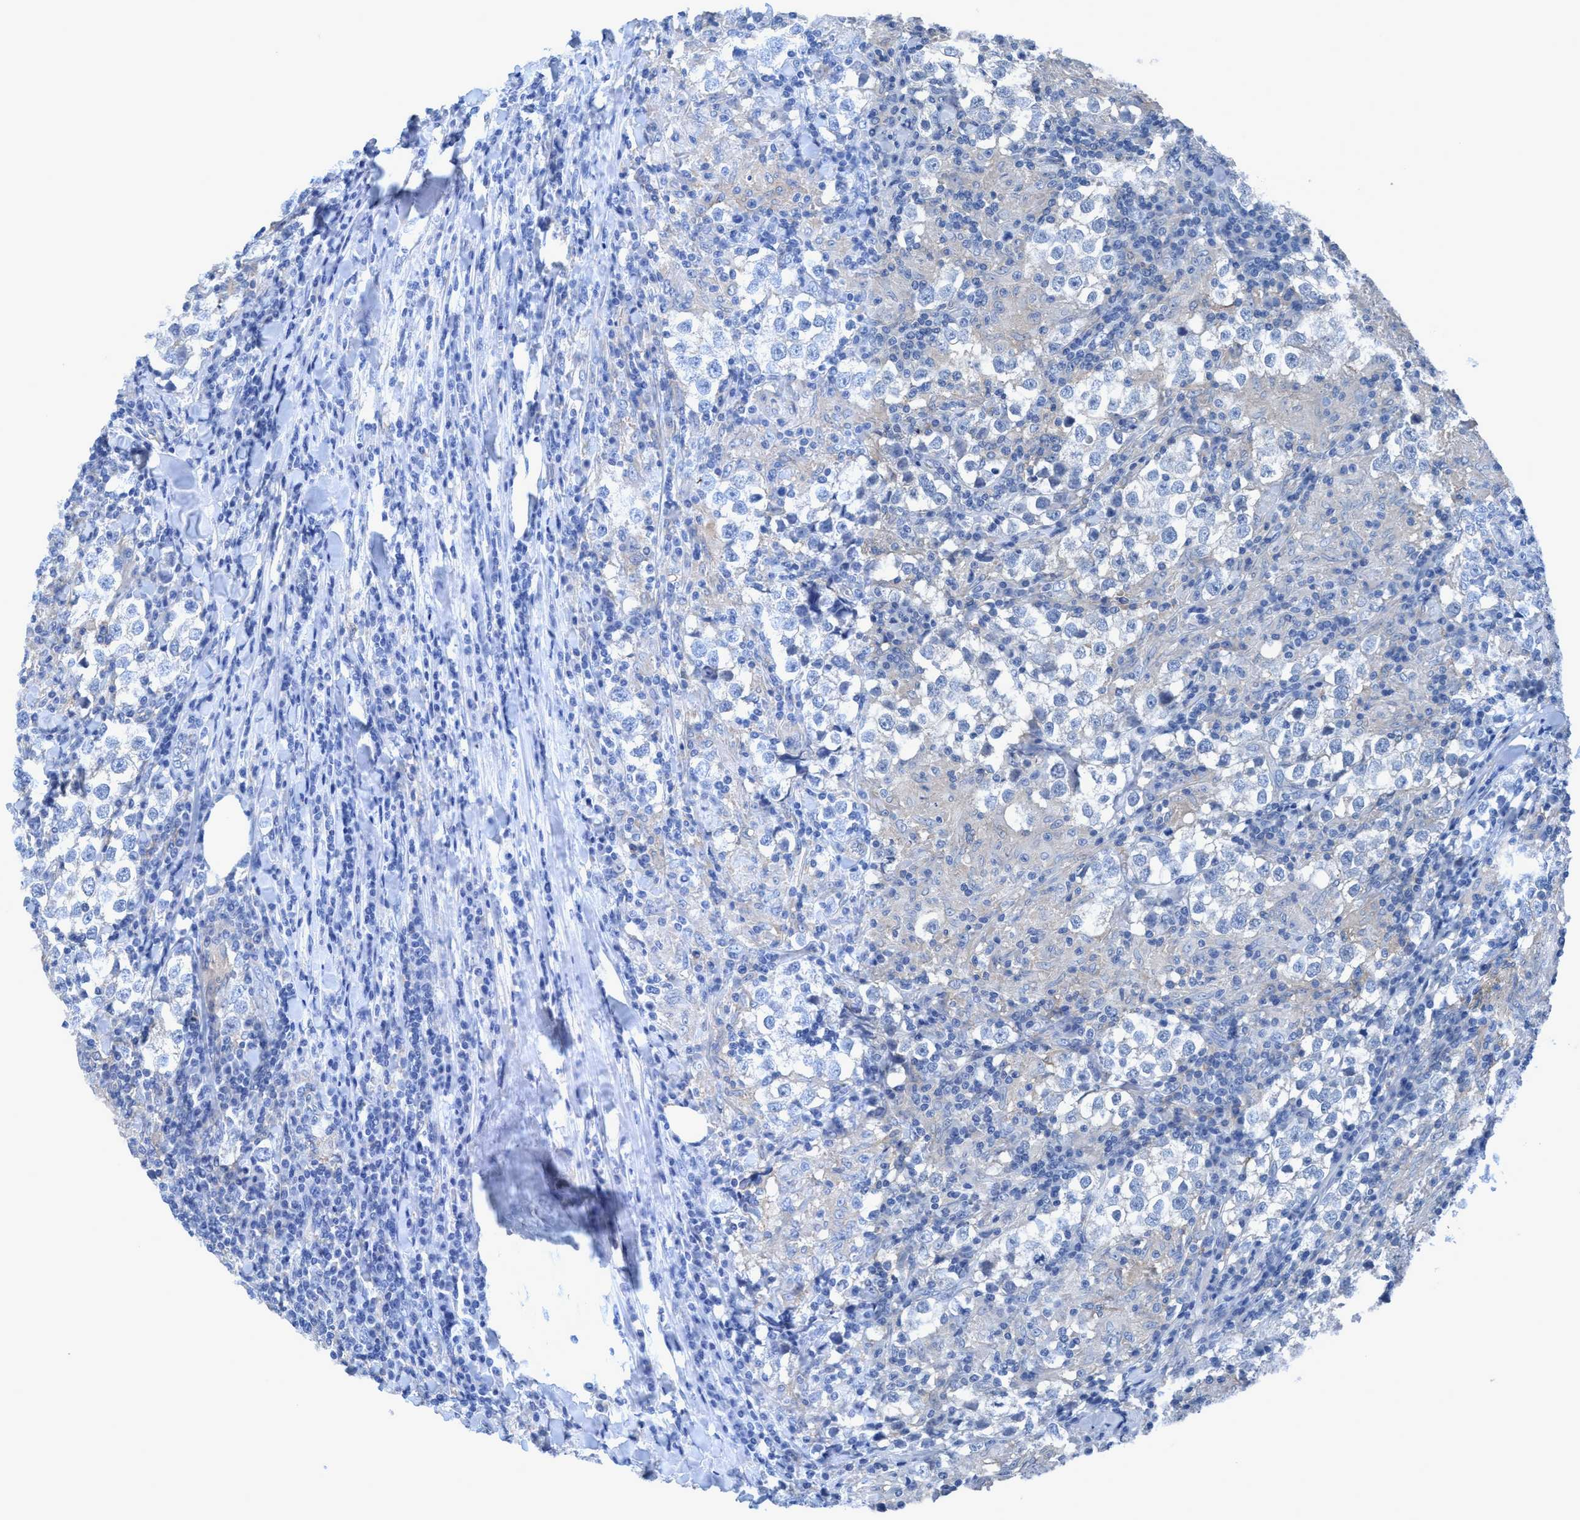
{"staining": {"intensity": "negative", "quantity": "none", "location": "none"}, "tissue": "testis cancer", "cell_type": "Tumor cells", "image_type": "cancer", "snomed": [{"axis": "morphology", "description": "Seminoma, NOS"}, {"axis": "morphology", "description": "Carcinoma, Embryonal, NOS"}, {"axis": "topography", "description": "Testis"}], "caption": "Image shows no significant protein expression in tumor cells of testis seminoma. (DAB (3,3'-diaminobenzidine) immunohistochemistry (IHC) visualized using brightfield microscopy, high magnification).", "gene": "DNAI1", "patient": {"sex": "male", "age": 36}}